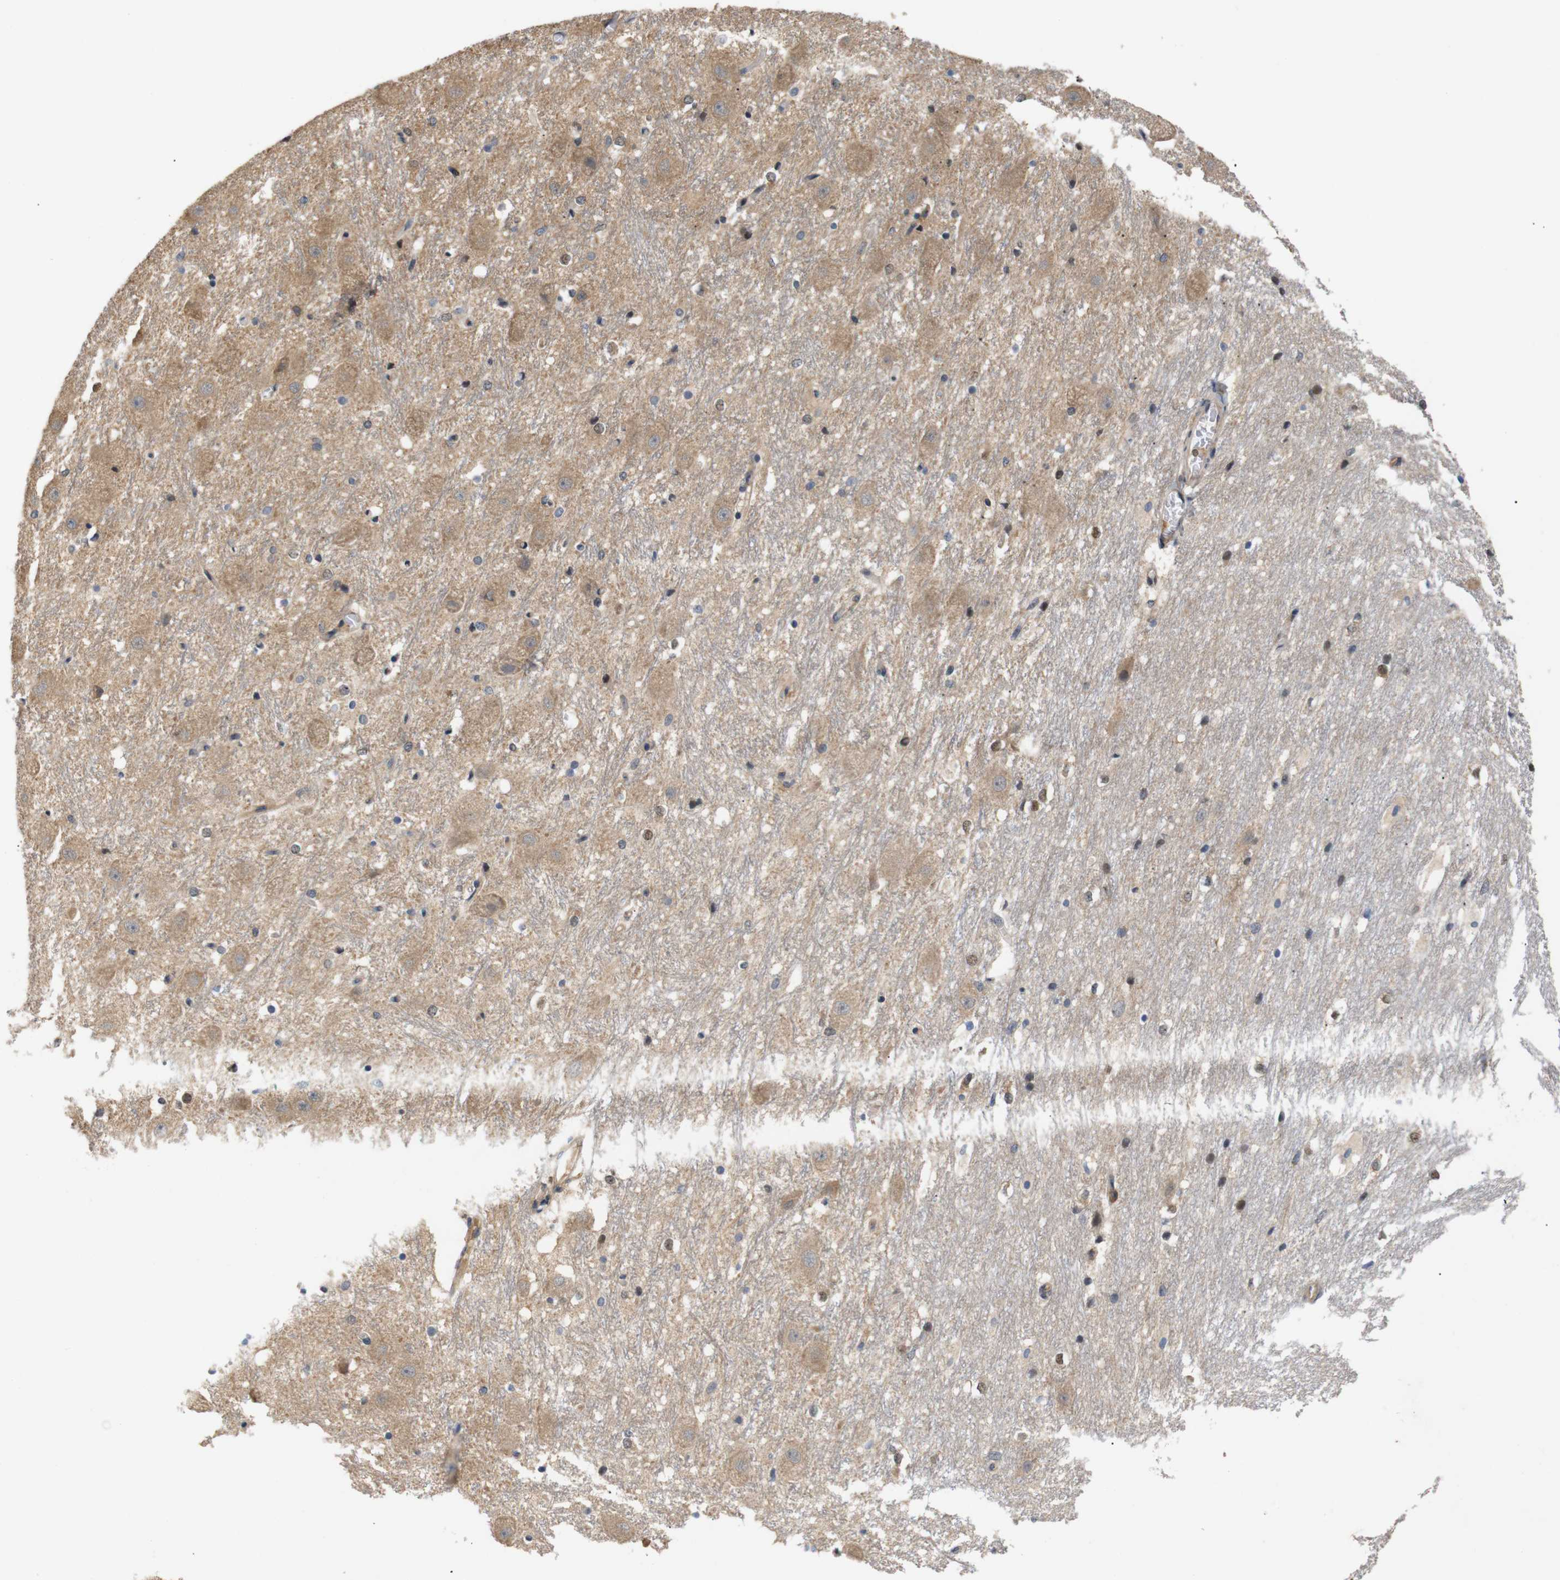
{"staining": {"intensity": "moderate", "quantity": "<25%", "location": "nuclear"}, "tissue": "hippocampus", "cell_type": "Glial cells", "image_type": "normal", "snomed": [{"axis": "morphology", "description": "Normal tissue, NOS"}, {"axis": "topography", "description": "Hippocampus"}], "caption": "Protein expression analysis of unremarkable hippocampus demonstrates moderate nuclear staining in approximately <25% of glial cells. (DAB IHC with brightfield microscopy, high magnification).", "gene": "BRWD3", "patient": {"sex": "female", "age": 19}}